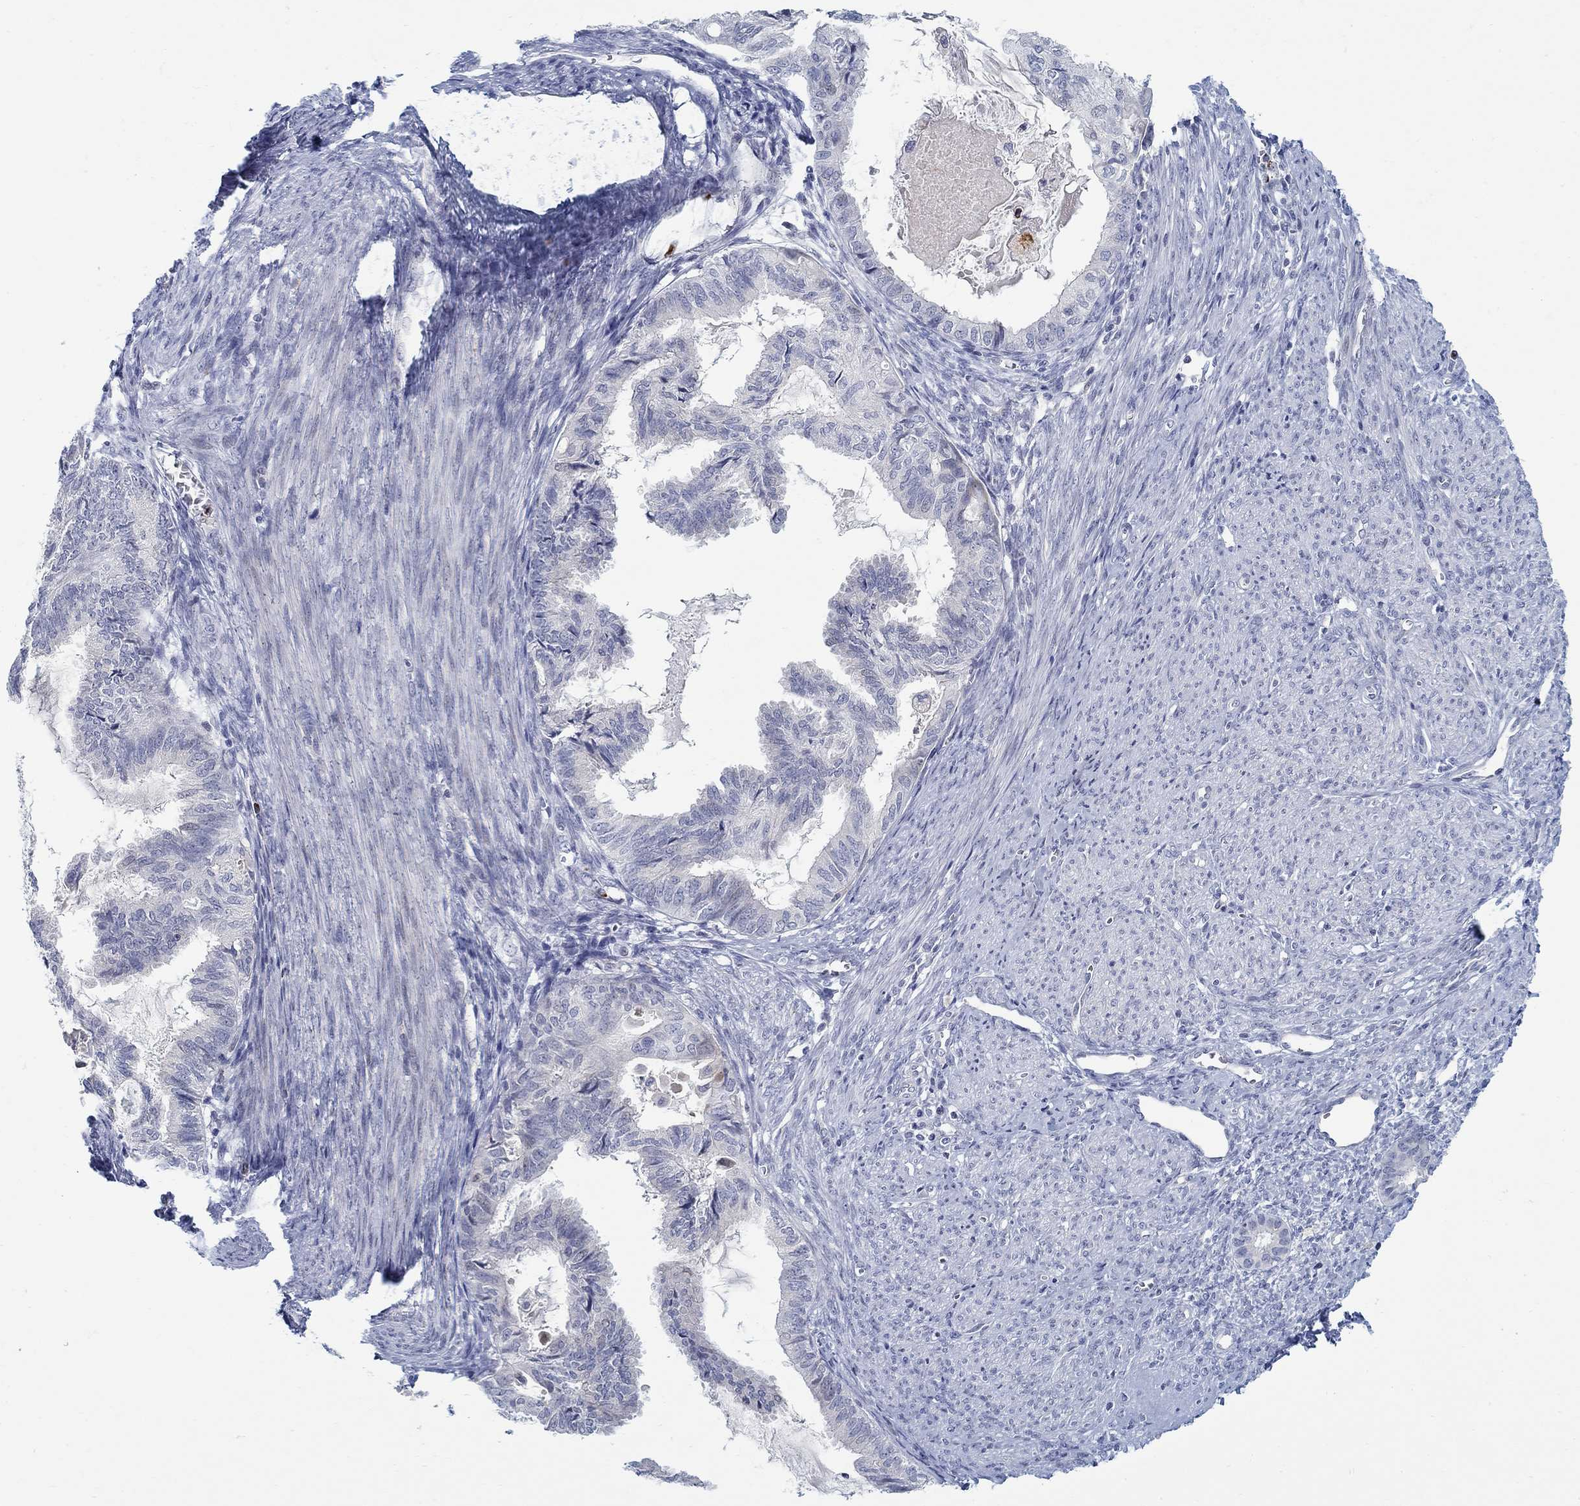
{"staining": {"intensity": "negative", "quantity": "none", "location": "none"}, "tissue": "endometrial cancer", "cell_type": "Tumor cells", "image_type": "cancer", "snomed": [{"axis": "morphology", "description": "Adenocarcinoma, NOS"}, {"axis": "topography", "description": "Endometrium"}], "caption": "Immunohistochemistry of endometrial adenocarcinoma exhibits no staining in tumor cells. (DAB (3,3'-diaminobenzidine) immunohistochemistry (IHC) visualized using brightfield microscopy, high magnification).", "gene": "ANO7", "patient": {"sex": "female", "age": 86}}